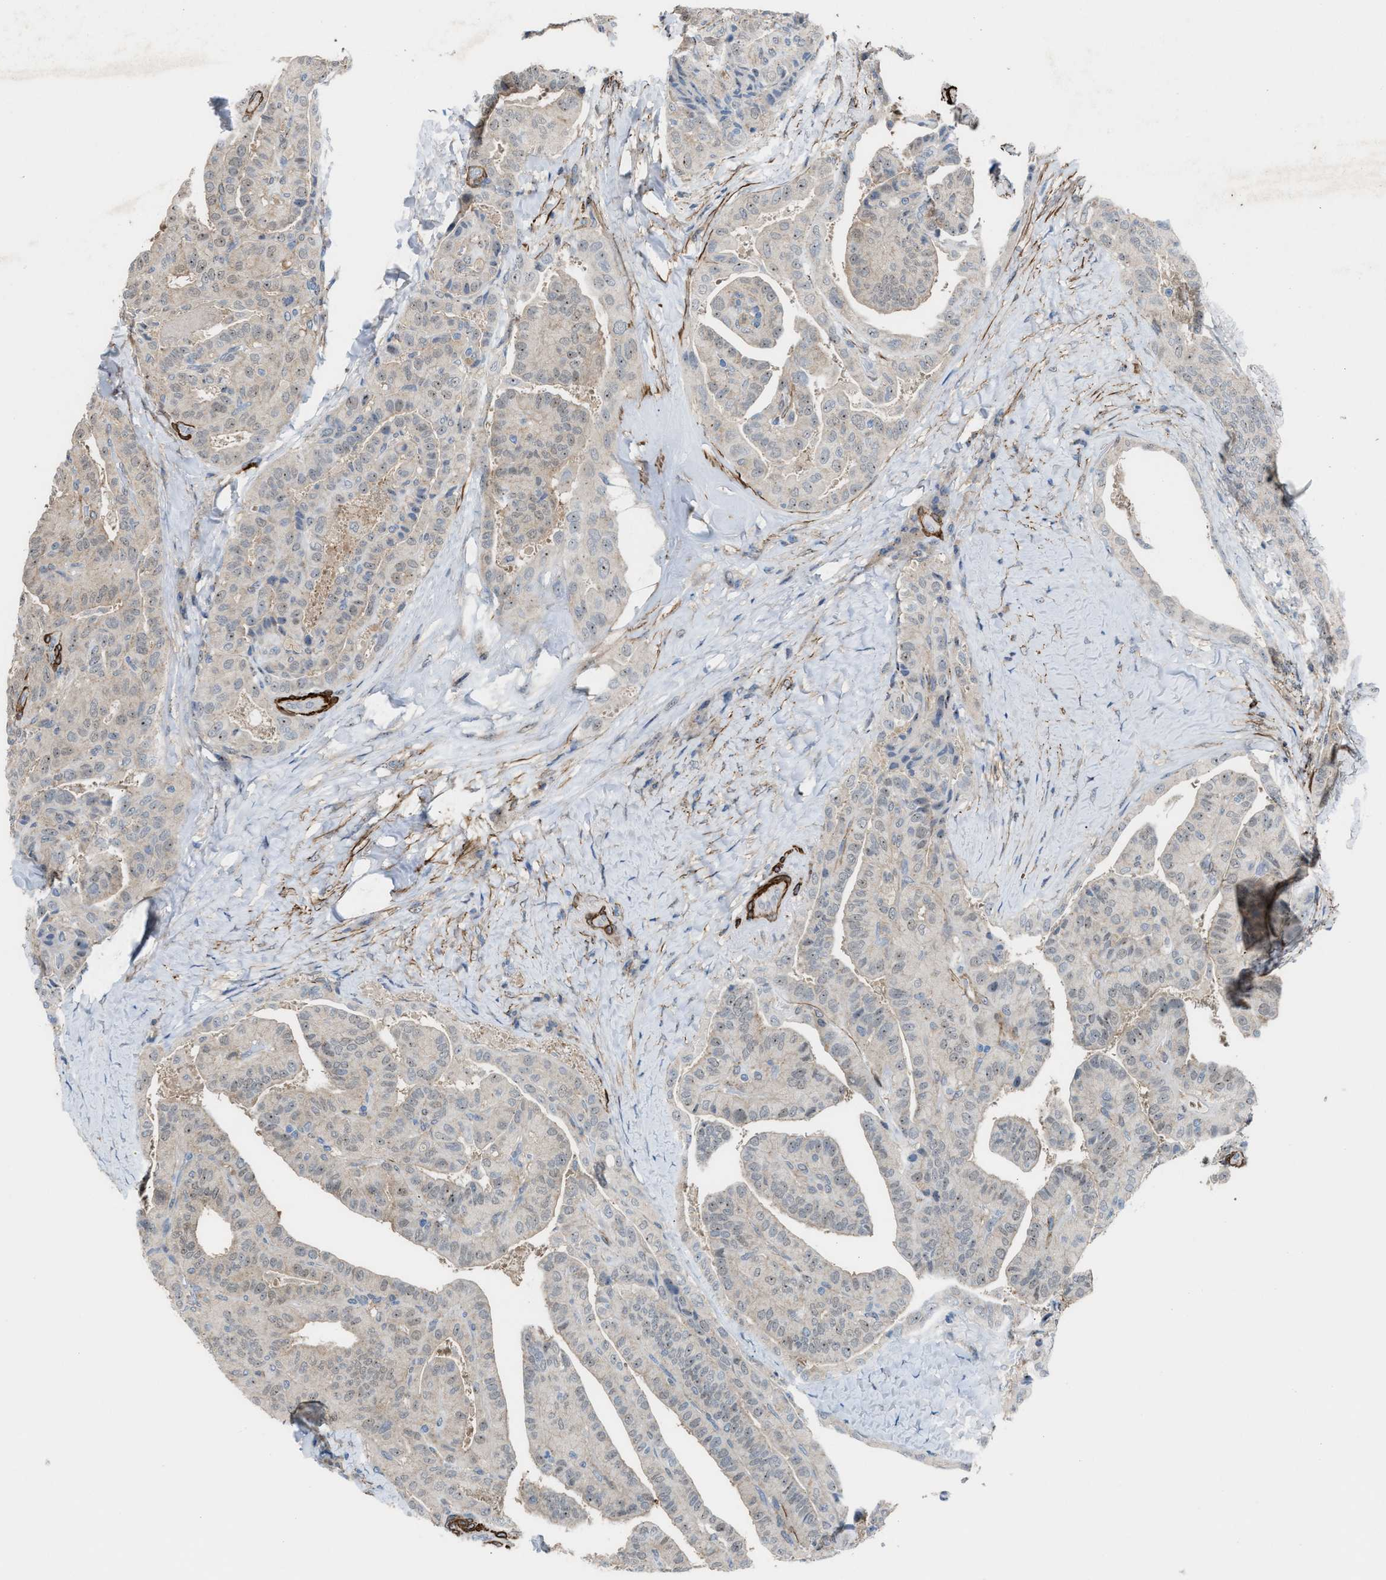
{"staining": {"intensity": "weak", "quantity": "<25%", "location": "nuclear"}, "tissue": "thyroid cancer", "cell_type": "Tumor cells", "image_type": "cancer", "snomed": [{"axis": "morphology", "description": "Papillary adenocarcinoma, NOS"}, {"axis": "topography", "description": "Thyroid gland"}], "caption": "This photomicrograph is of thyroid cancer (papillary adenocarcinoma) stained with immunohistochemistry to label a protein in brown with the nuclei are counter-stained blue. There is no staining in tumor cells. Nuclei are stained in blue.", "gene": "NQO2", "patient": {"sex": "male", "age": 77}}